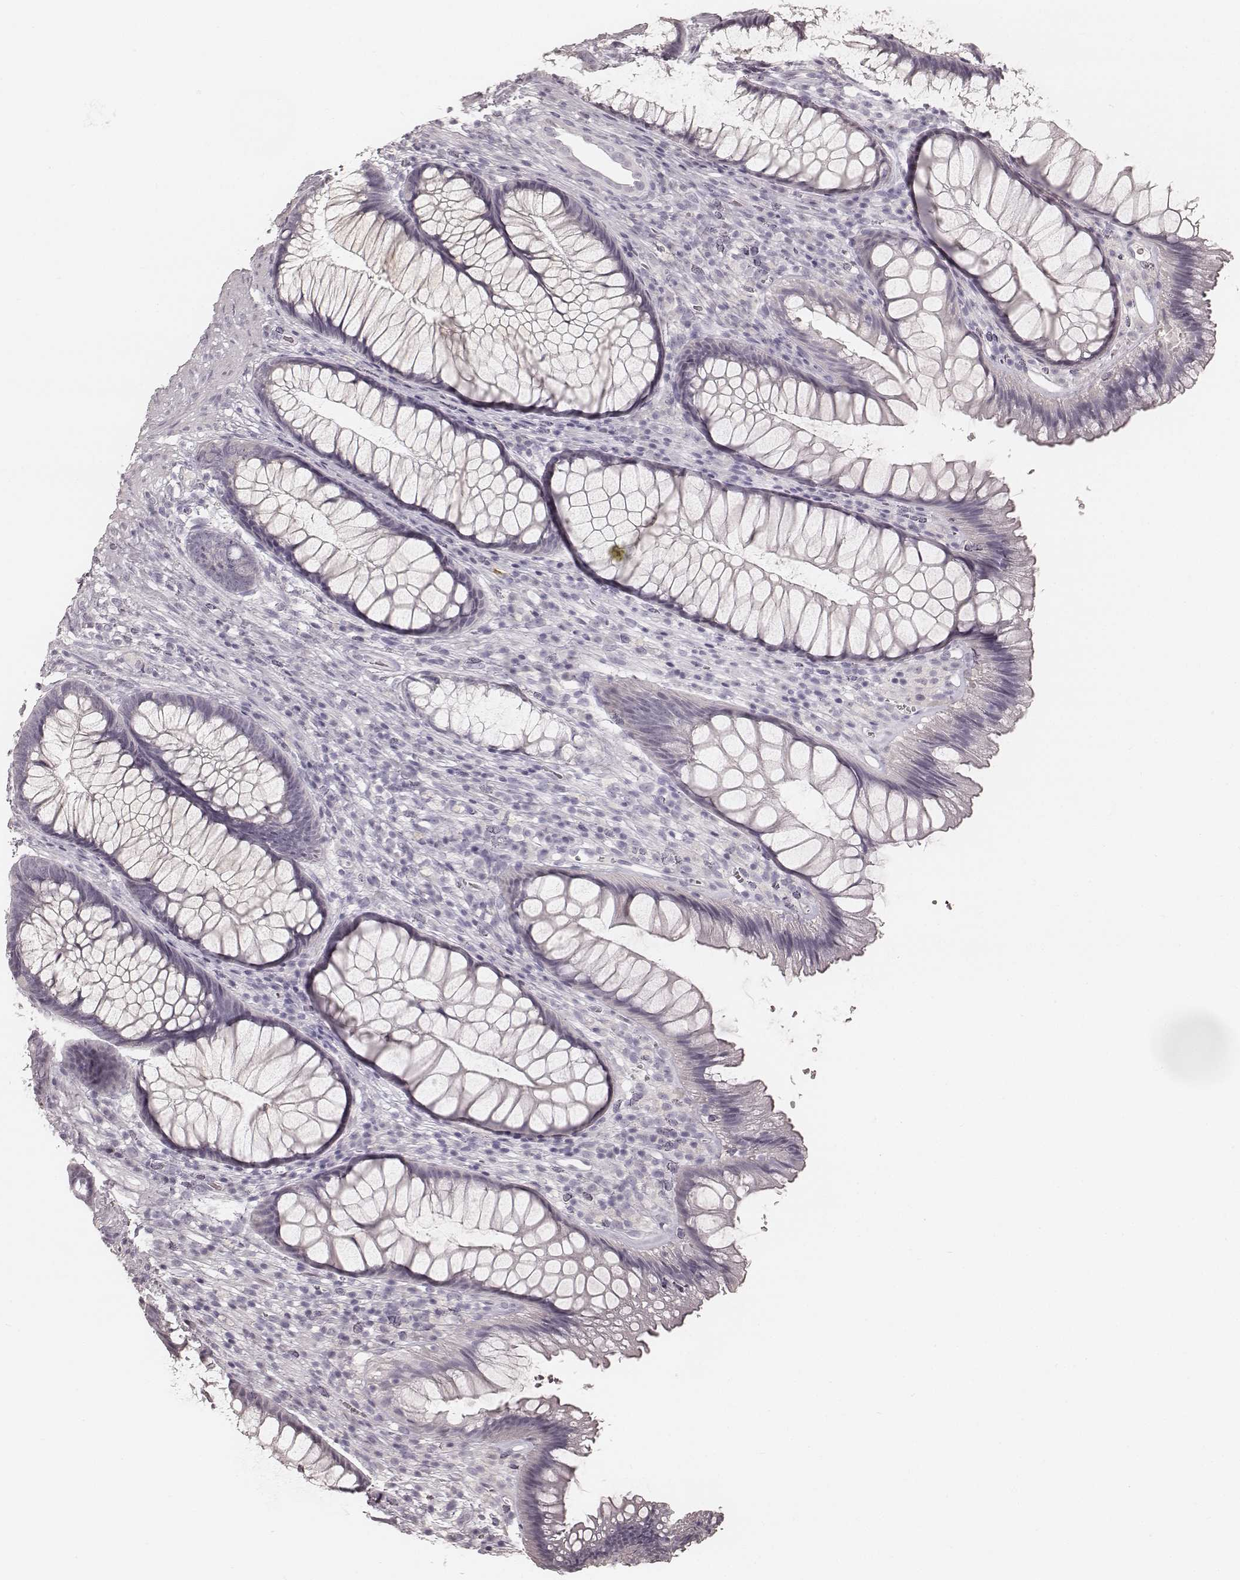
{"staining": {"intensity": "negative", "quantity": "none", "location": "none"}, "tissue": "rectum", "cell_type": "Glandular cells", "image_type": "normal", "snomed": [{"axis": "morphology", "description": "Normal tissue, NOS"}, {"axis": "topography", "description": "Smooth muscle"}, {"axis": "topography", "description": "Rectum"}], "caption": "Glandular cells show no significant protein staining in benign rectum. (DAB IHC with hematoxylin counter stain).", "gene": "KRT26", "patient": {"sex": "male", "age": 53}}